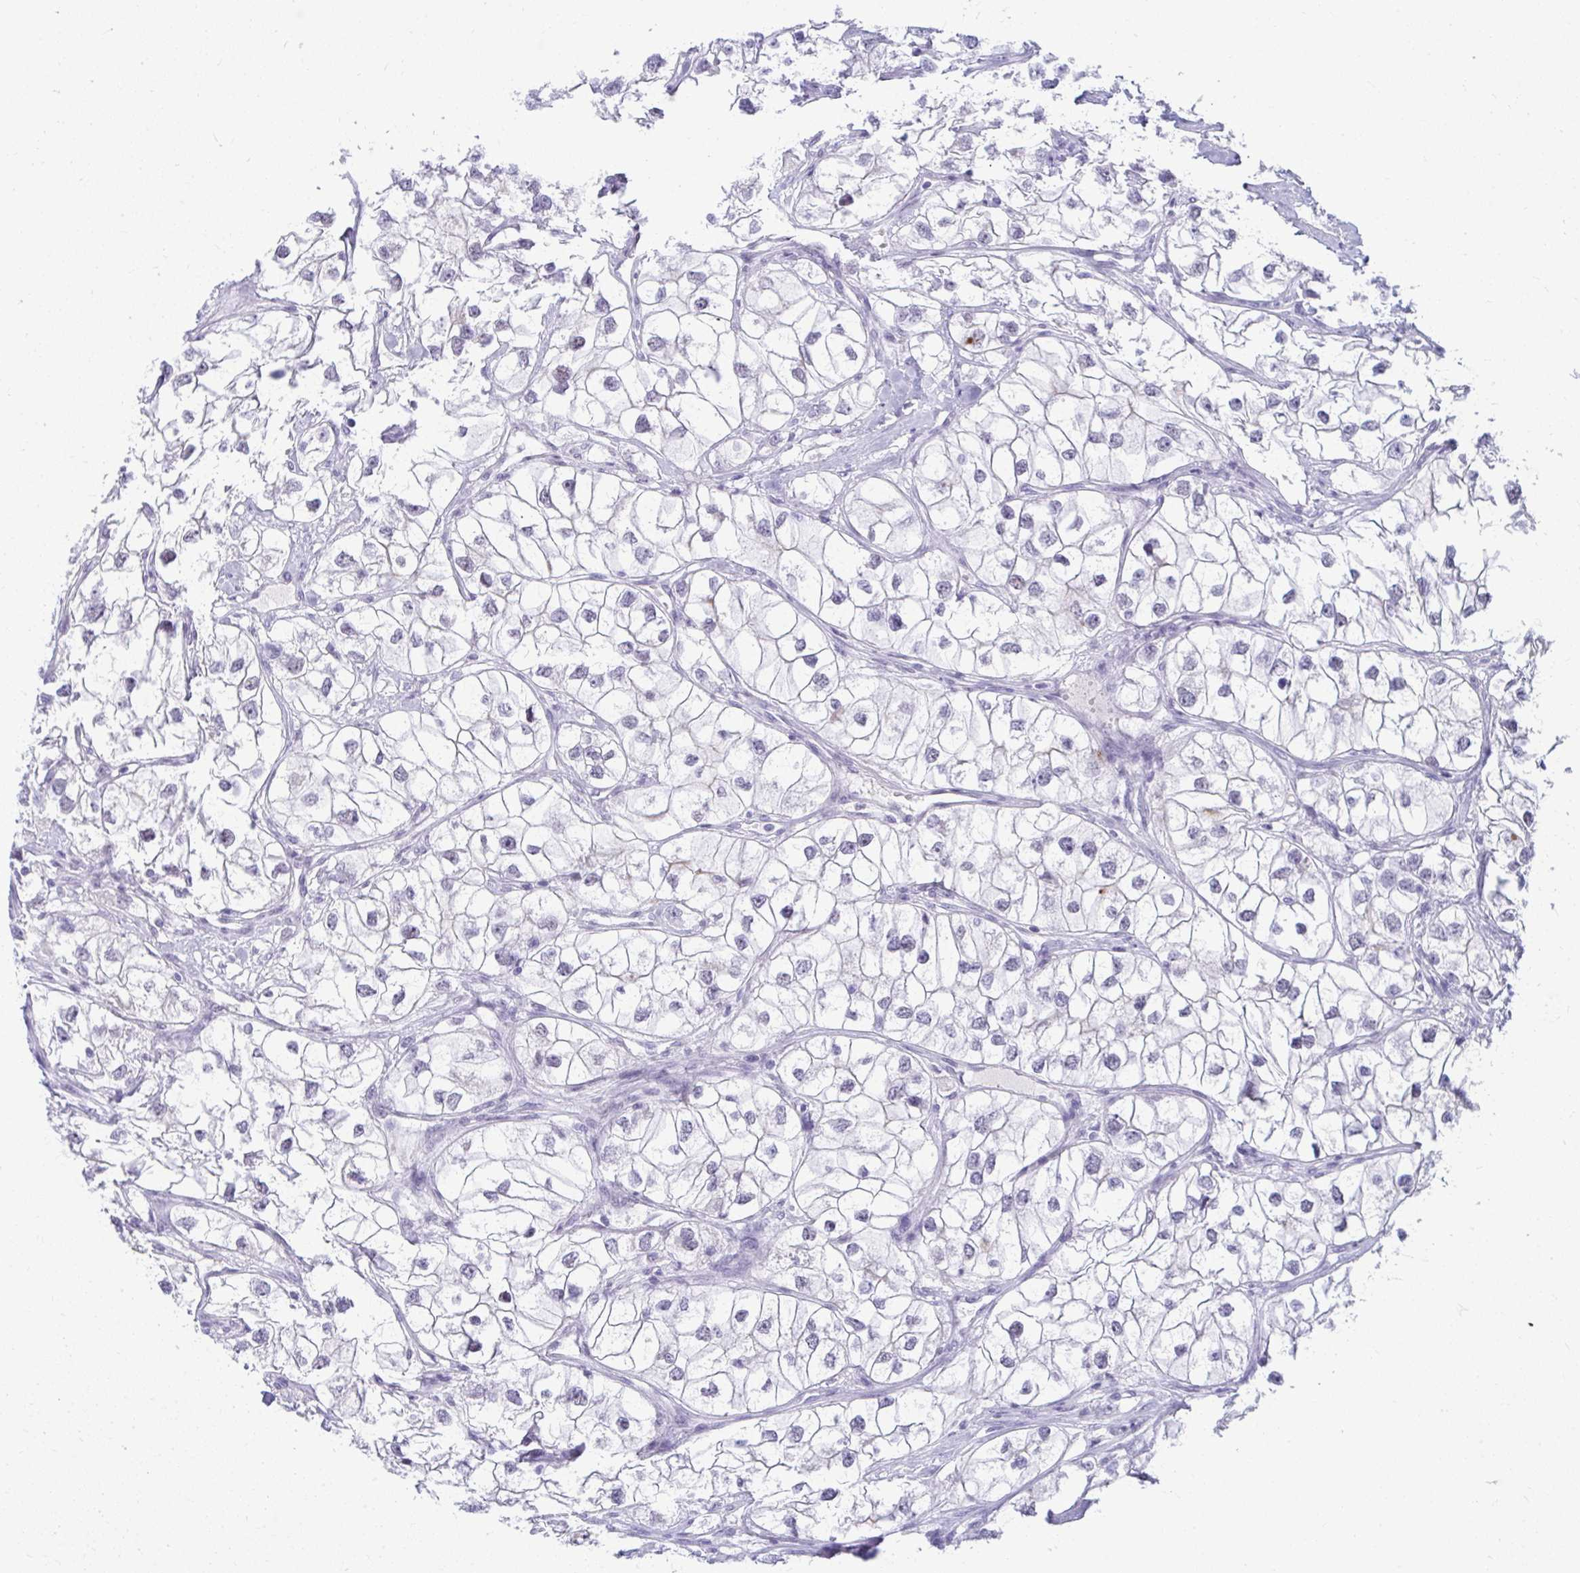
{"staining": {"intensity": "negative", "quantity": "none", "location": "none"}, "tissue": "renal cancer", "cell_type": "Tumor cells", "image_type": "cancer", "snomed": [{"axis": "morphology", "description": "Adenocarcinoma, NOS"}, {"axis": "topography", "description": "Kidney"}], "caption": "Human renal adenocarcinoma stained for a protein using immunohistochemistry demonstrates no expression in tumor cells.", "gene": "OR5F1", "patient": {"sex": "male", "age": 59}}